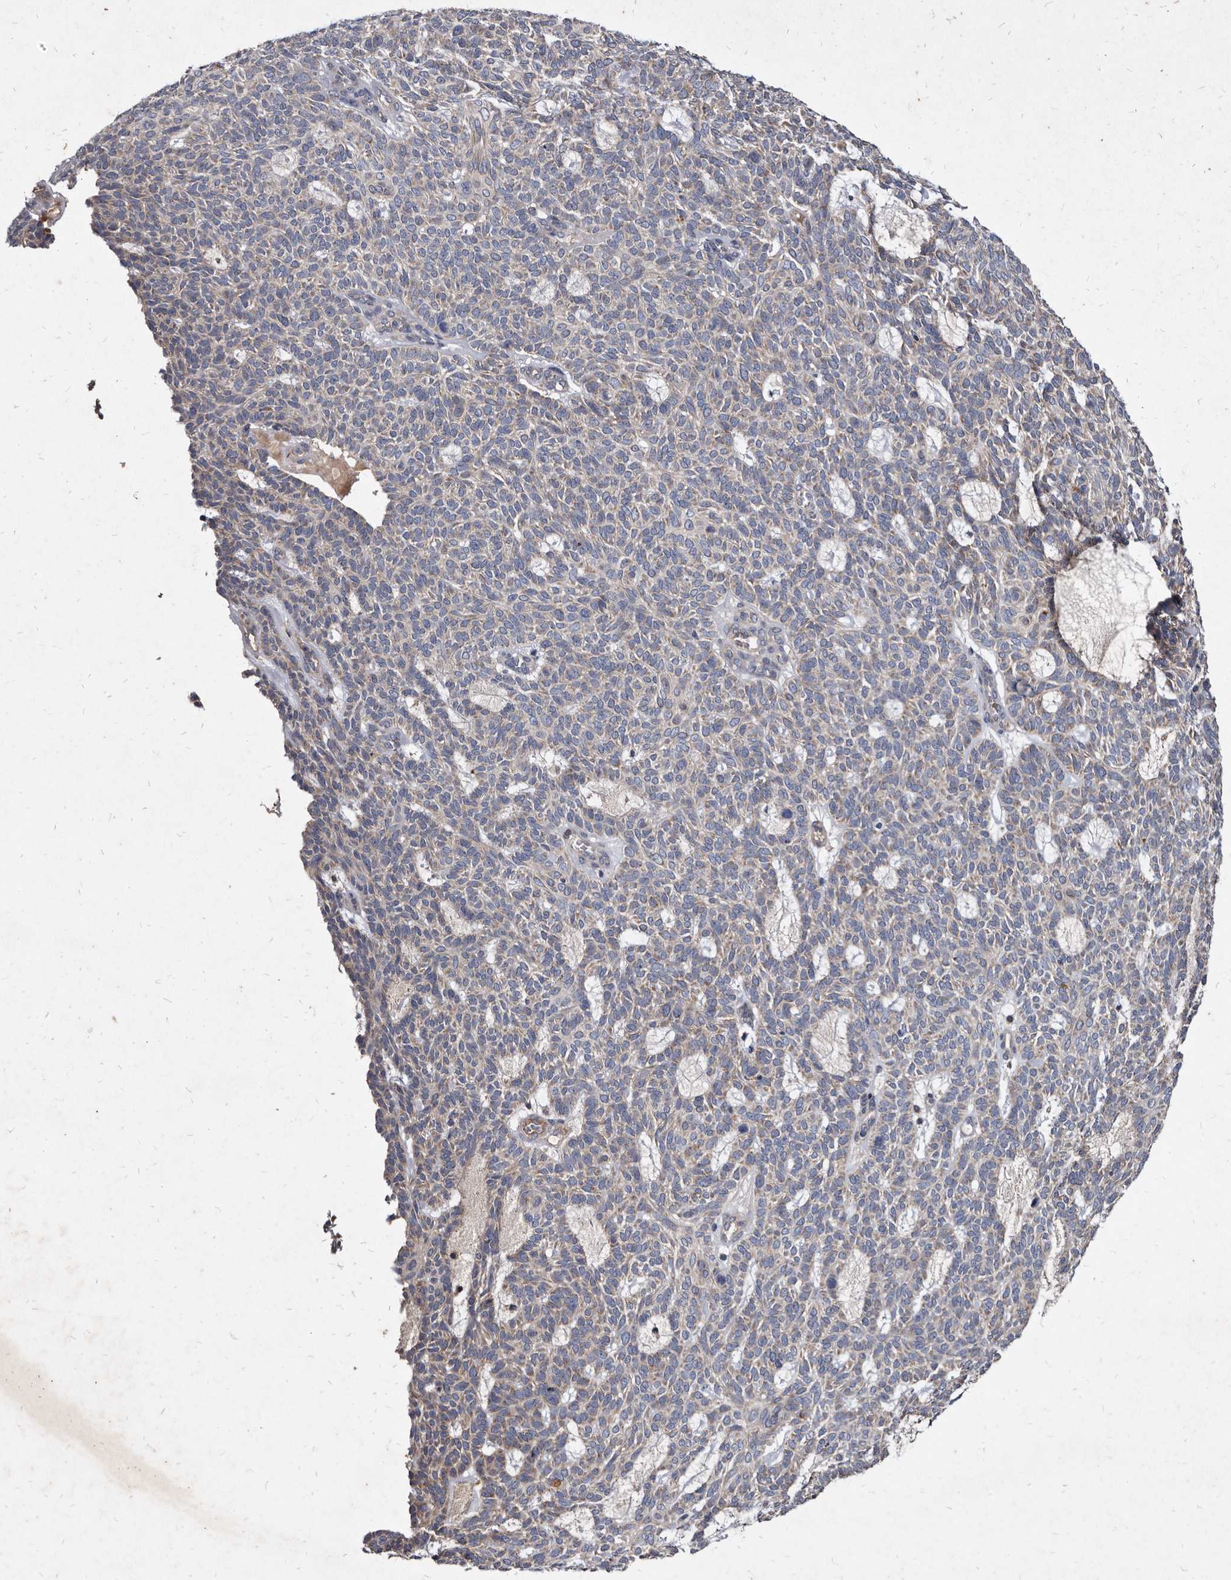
{"staining": {"intensity": "weak", "quantity": "<25%", "location": "cytoplasmic/membranous"}, "tissue": "skin cancer", "cell_type": "Tumor cells", "image_type": "cancer", "snomed": [{"axis": "morphology", "description": "Squamous cell carcinoma, NOS"}, {"axis": "topography", "description": "Skin"}], "caption": "IHC micrograph of human skin cancer (squamous cell carcinoma) stained for a protein (brown), which demonstrates no staining in tumor cells. The staining was performed using DAB to visualize the protein expression in brown, while the nuclei were stained in blue with hematoxylin (Magnification: 20x).", "gene": "YPEL3", "patient": {"sex": "female", "age": 90}}